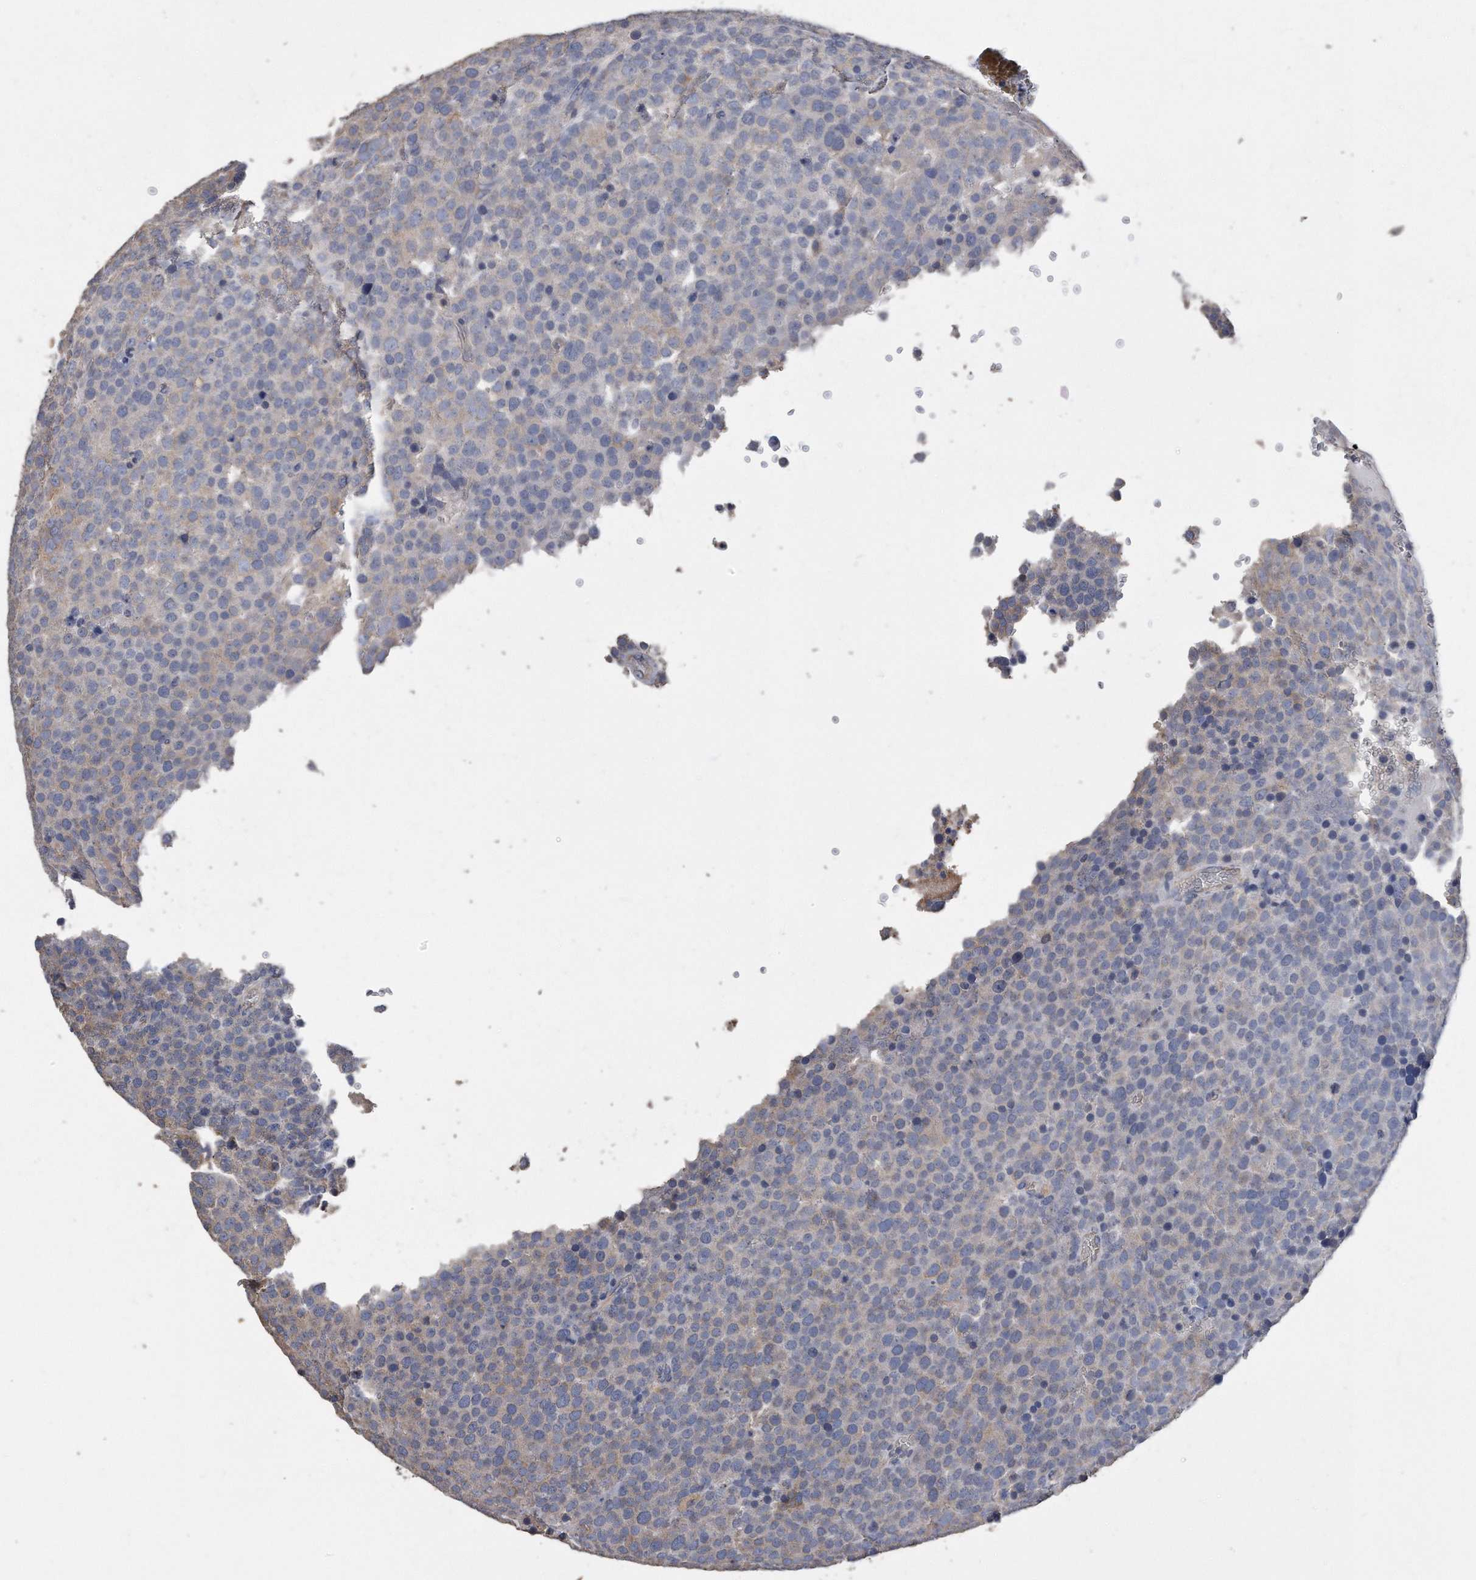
{"staining": {"intensity": "negative", "quantity": "none", "location": "none"}, "tissue": "testis cancer", "cell_type": "Tumor cells", "image_type": "cancer", "snomed": [{"axis": "morphology", "description": "Seminoma, NOS"}, {"axis": "topography", "description": "Testis"}], "caption": "This image is of testis cancer (seminoma) stained with IHC to label a protein in brown with the nuclei are counter-stained blue. There is no expression in tumor cells.", "gene": "CDCP1", "patient": {"sex": "male", "age": 71}}